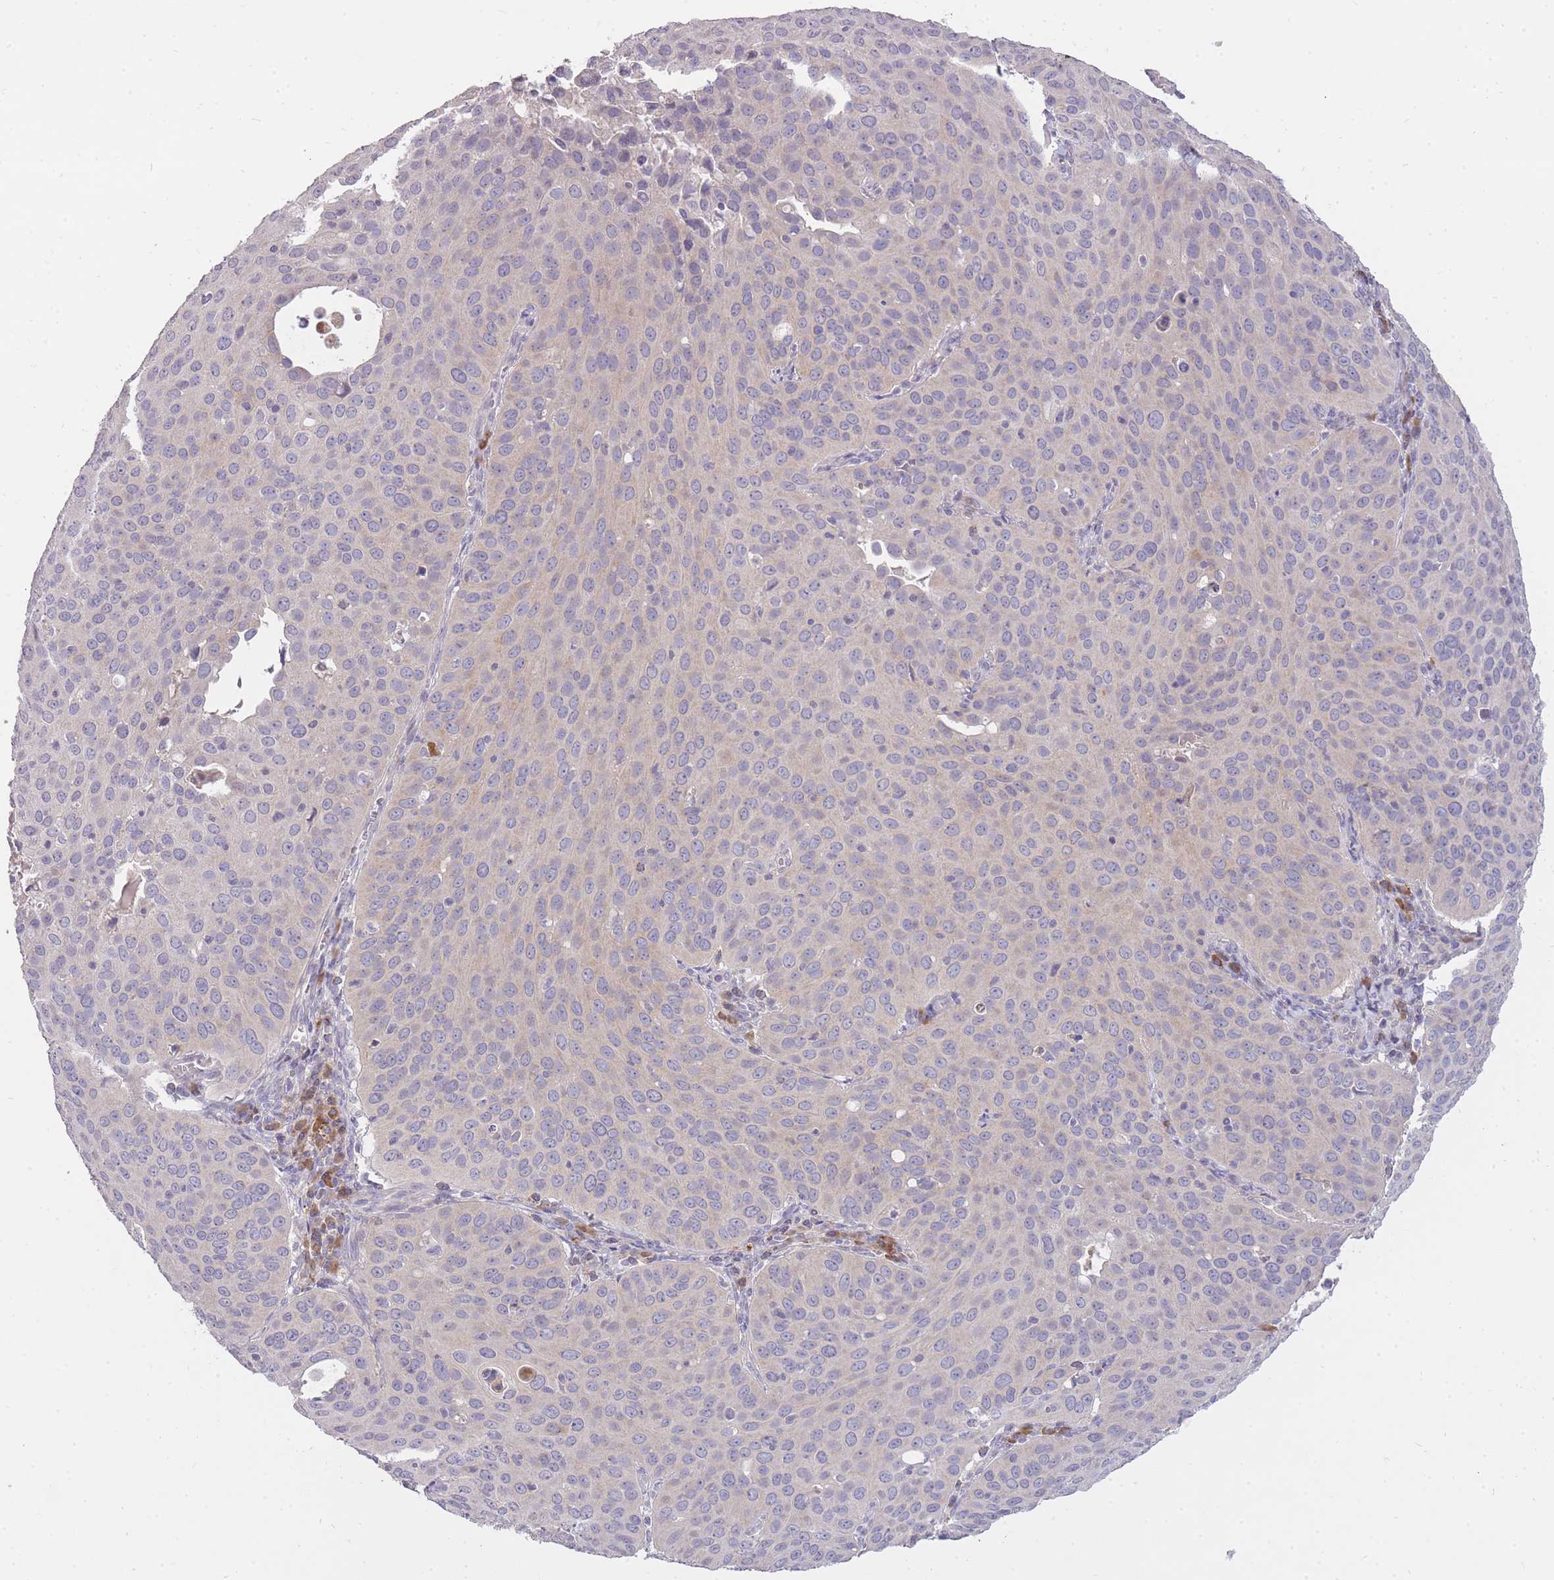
{"staining": {"intensity": "negative", "quantity": "none", "location": "none"}, "tissue": "cervical cancer", "cell_type": "Tumor cells", "image_type": "cancer", "snomed": [{"axis": "morphology", "description": "Squamous cell carcinoma, NOS"}, {"axis": "topography", "description": "Cervix"}], "caption": "Micrograph shows no significant protein positivity in tumor cells of cervical cancer (squamous cell carcinoma).", "gene": "FRG2C", "patient": {"sex": "female", "age": 36}}